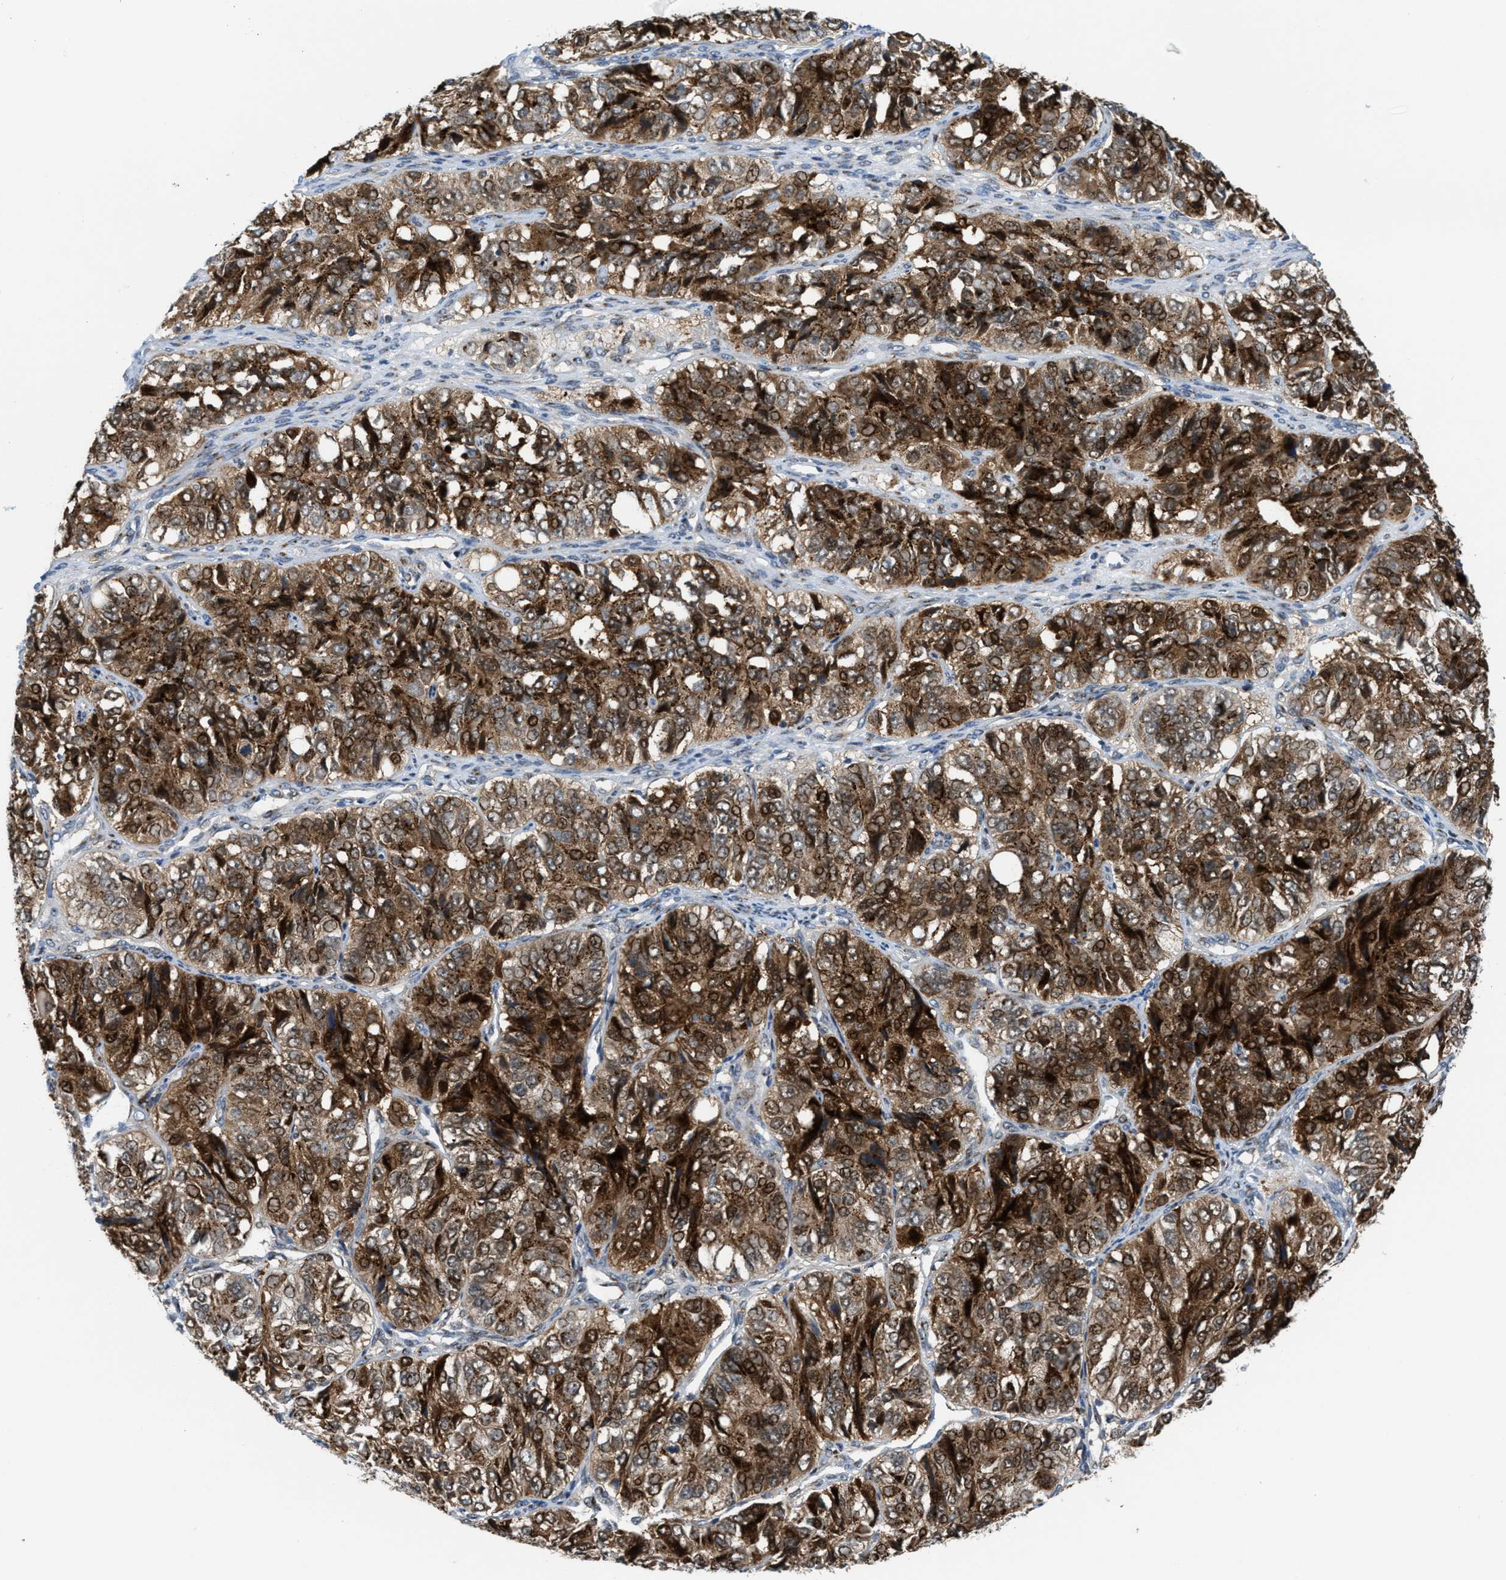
{"staining": {"intensity": "strong", "quantity": ">75%", "location": "cytoplasmic/membranous"}, "tissue": "ovarian cancer", "cell_type": "Tumor cells", "image_type": "cancer", "snomed": [{"axis": "morphology", "description": "Carcinoma, endometroid"}, {"axis": "topography", "description": "Ovary"}], "caption": "Immunohistochemistry (IHC) staining of ovarian endometroid carcinoma, which displays high levels of strong cytoplasmic/membranous expression in approximately >75% of tumor cells indicating strong cytoplasmic/membranous protein positivity. The staining was performed using DAB (3,3'-diaminobenzidine) (brown) for protein detection and nuclei were counterstained in hematoxylin (blue).", "gene": "SLC38A10", "patient": {"sex": "female", "age": 51}}